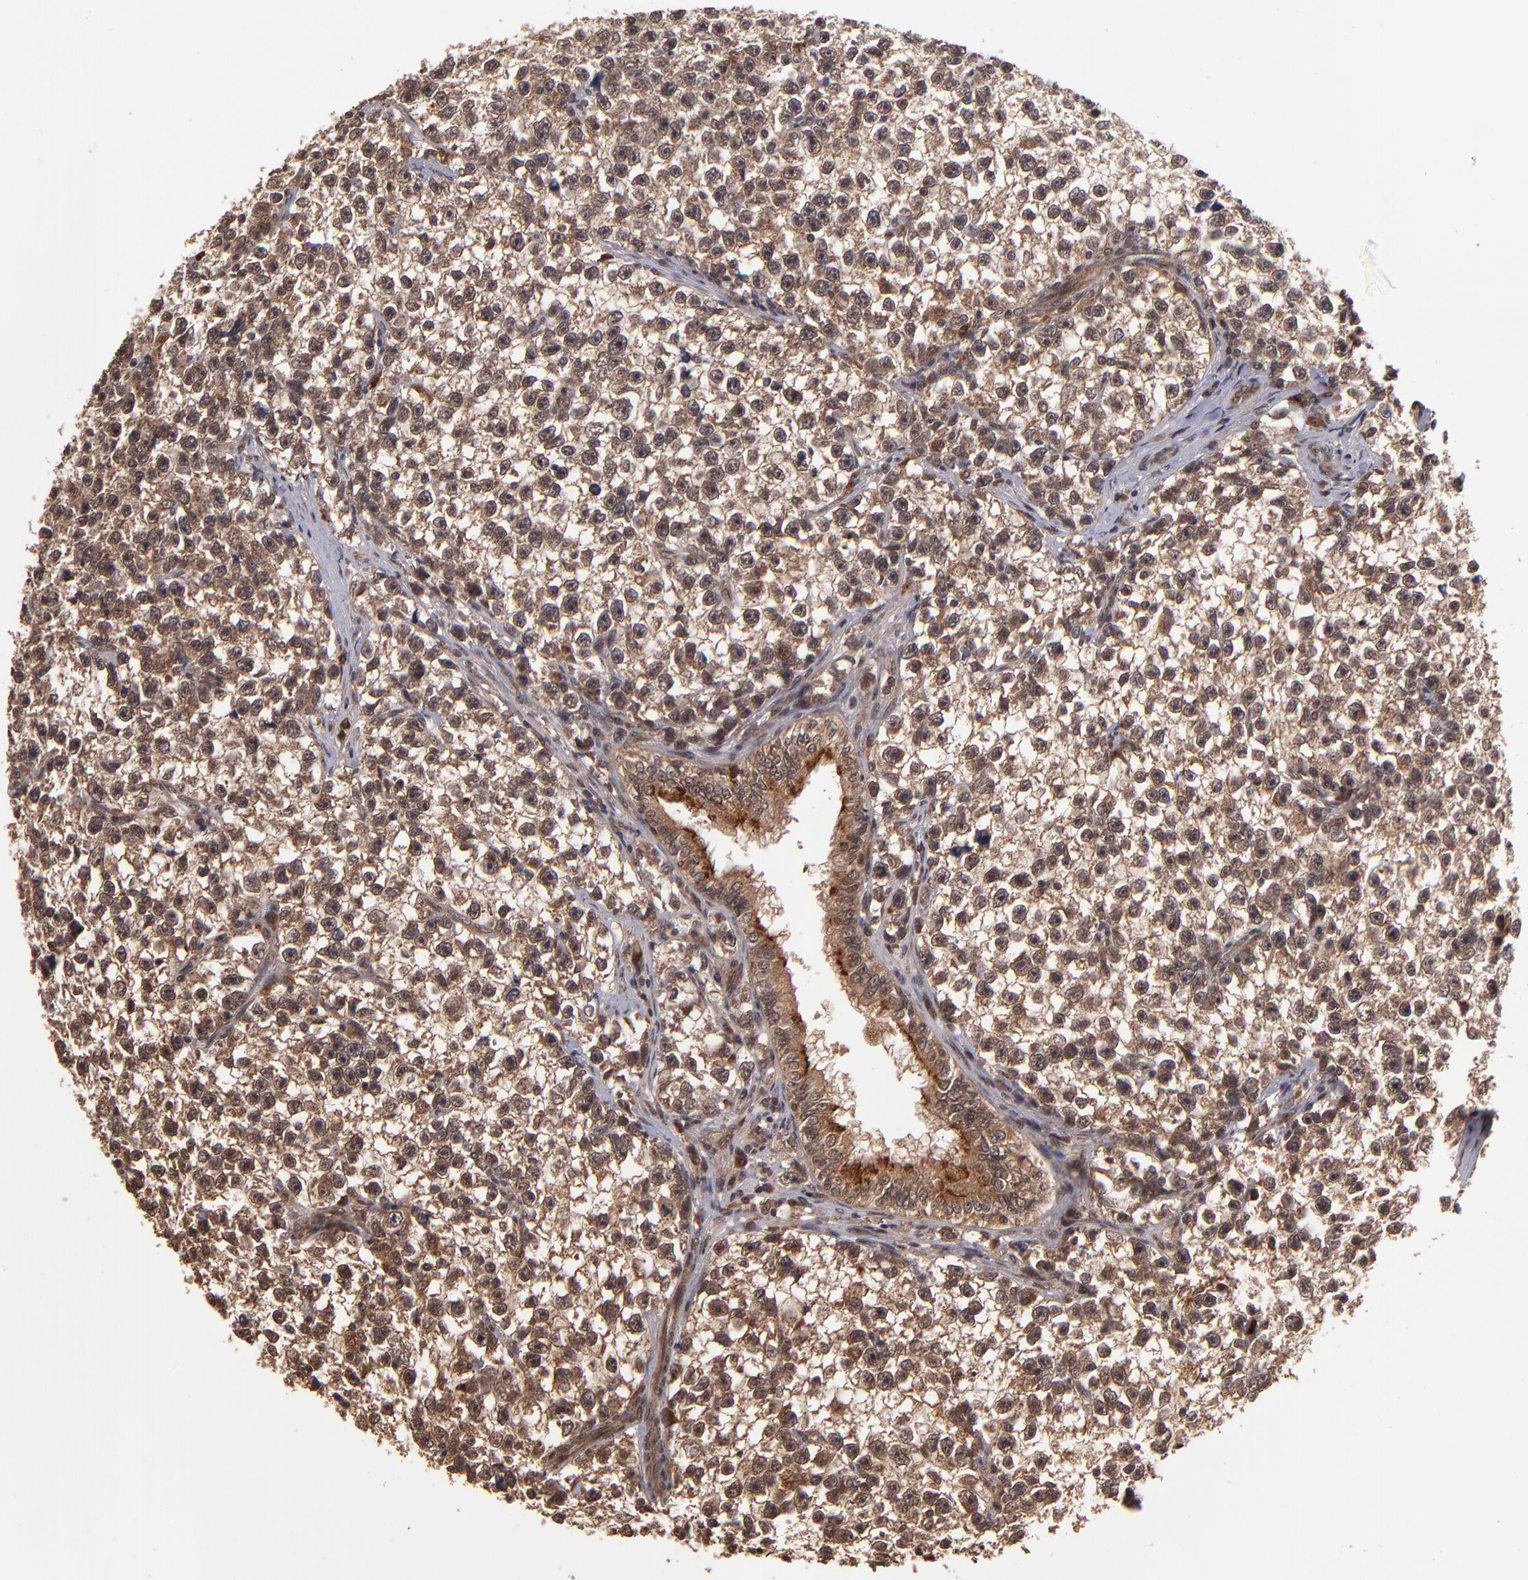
{"staining": {"intensity": "weak", "quantity": ">75%", "location": "cytoplasmic/membranous"}, "tissue": "testis cancer", "cell_type": "Tumor cells", "image_type": "cancer", "snomed": [{"axis": "morphology", "description": "Seminoma, NOS"}, {"axis": "morphology", "description": "Carcinoma, Embryonal, NOS"}, {"axis": "topography", "description": "Testis"}], "caption": "The immunohistochemical stain highlights weak cytoplasmic/membranous expression in tumor cells of testis seminoma tissue.", "gene": "NFE2L2", "patient": {"sex": "male", "age": 30}}